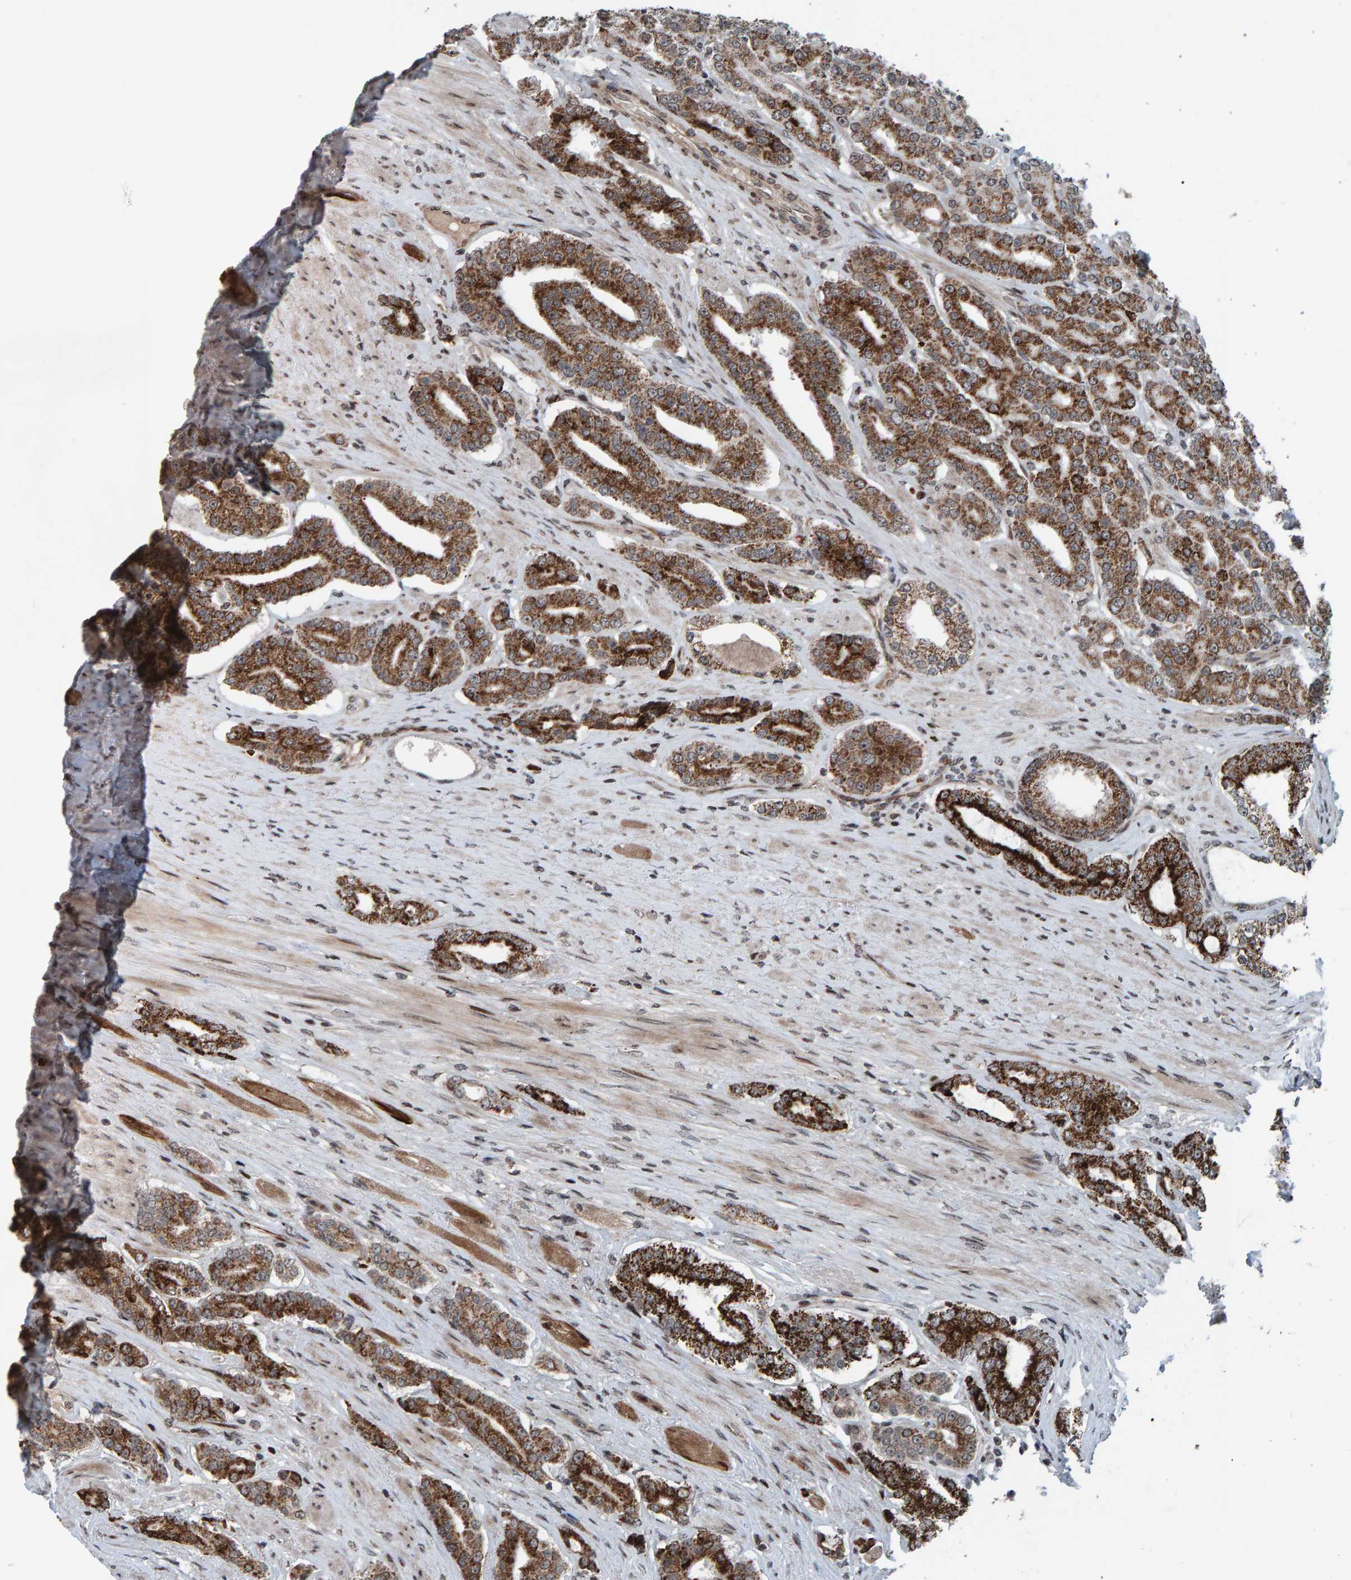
{"staining": {"intensity": "strong", "quantity": ">75%", "location": "cytoplasmic/membranous"}, "tissue": "prostate cancer", "cell_type": "Tumor cells", "image_type": "cancer", "snomed": [{"axis": "morphology", "description": "Adenocarcinoma, High grade"}, {"axis": "topography", "description": "Prostate"}], "caption": "This histopathology image displays prostate adenocarcinoma (high-grade) stained with IHC to label a protein in brown. The cytoplasmic/membranous of tumor cells show strong positivity for the protein. Nuclei are counter-stained blue.", "gene": "ZNF366", "patient": {"sex": "male", "age": 71}}